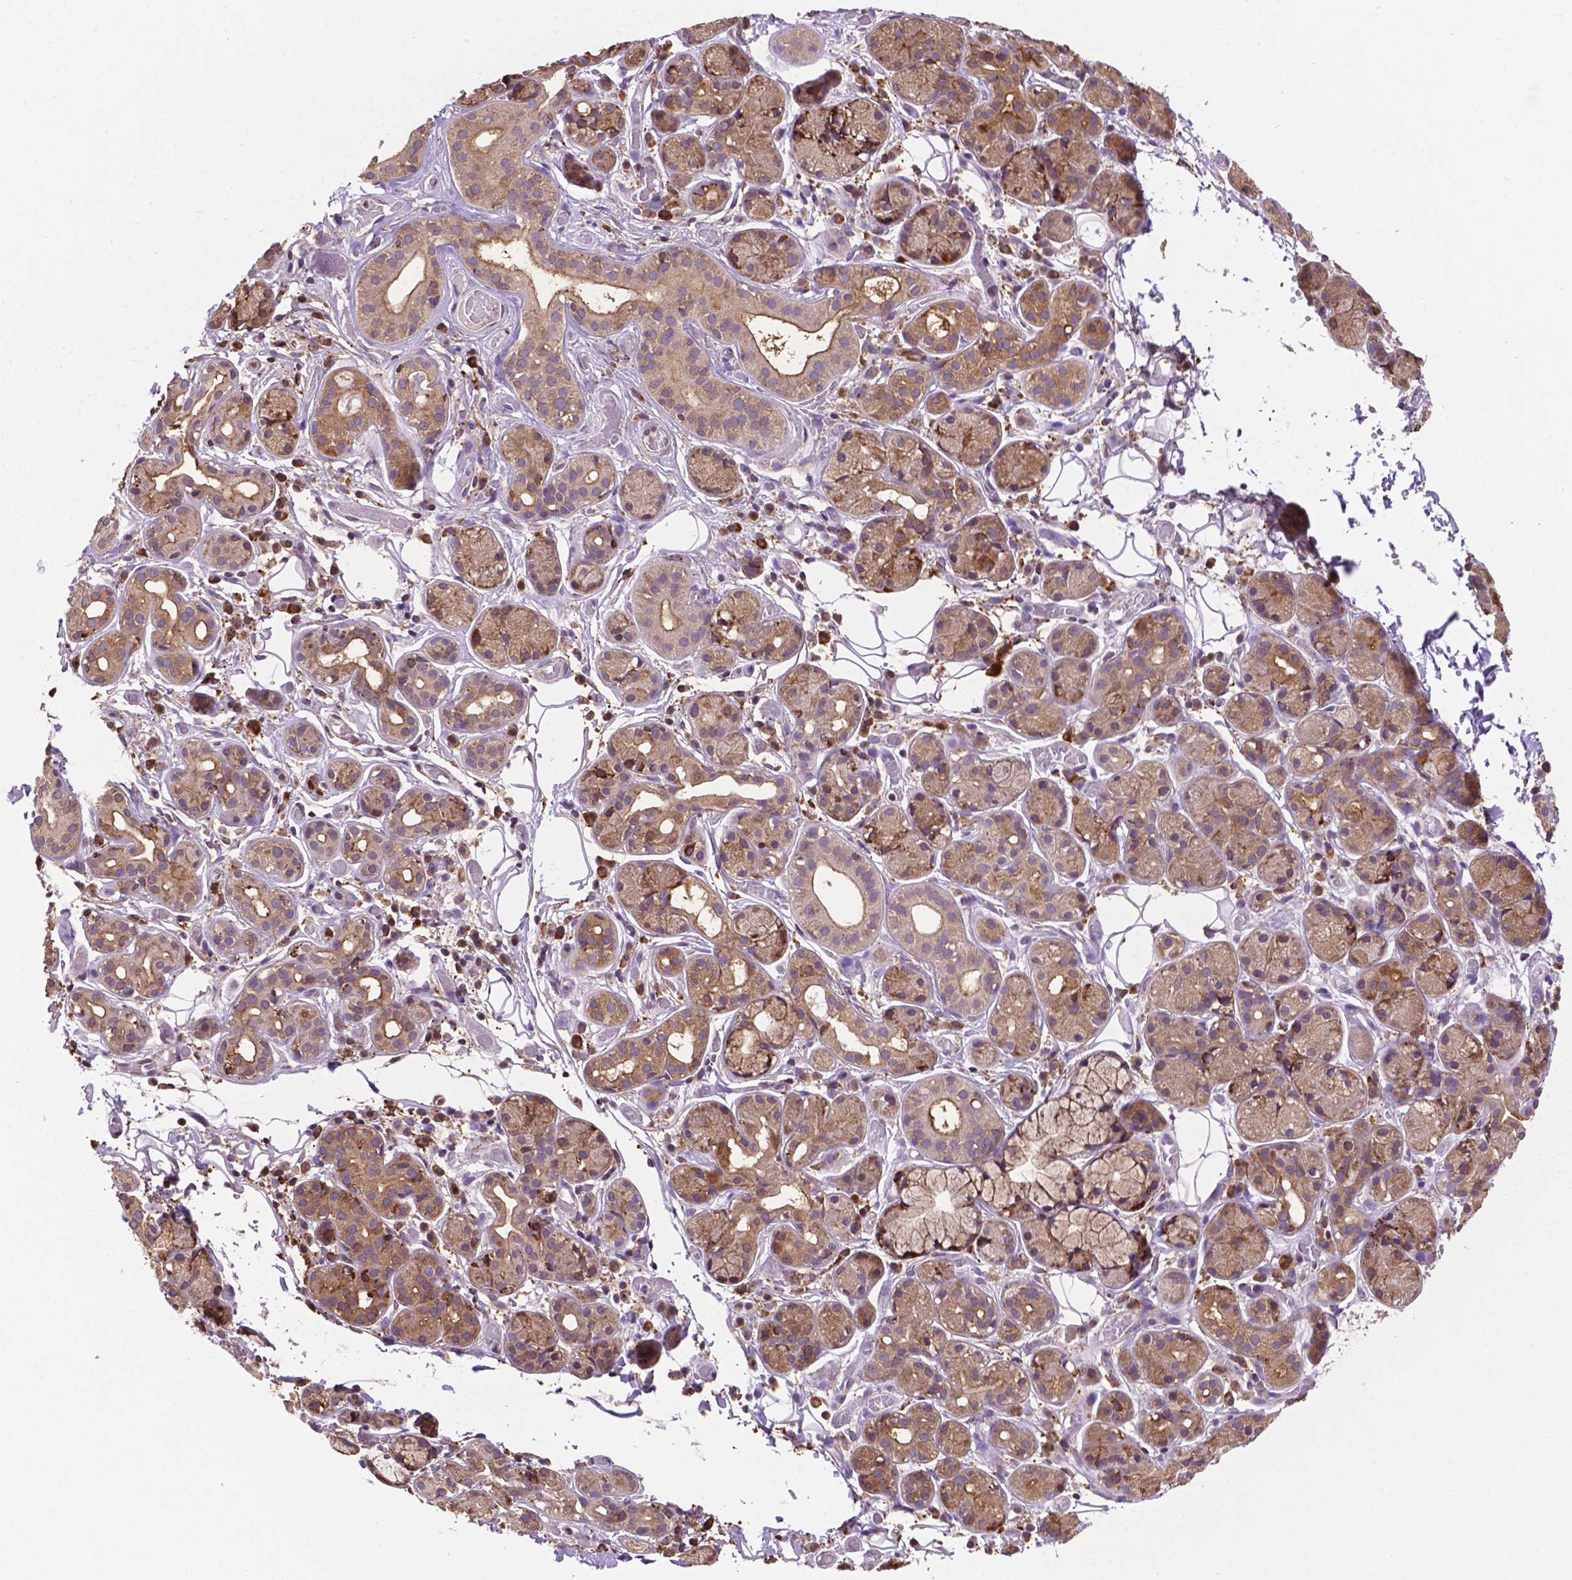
{"staining": {"intensity": "moderate", "quantity": "25%-75%", "location": "cytoplasmic/membranous"}, "tissue": "salivary gland", "cell_type": "Glandular cells", "image_type": "normal", "snomed": [{"axis": "morphology", "description": "Normal tissue, NOS"}, {"axis": "topography", "description": "Salivary gland"}, {"axis": "topography", "description": "Peripheral nerve tissue"}], "caption": "The micrograph exhibits a brown stain indicating the presence of a protein in the cytoplasmic/membranous of glandular cells in salivary gland.", "gene": "GANAB", "patient": {"sex": "male", "age": 71}}